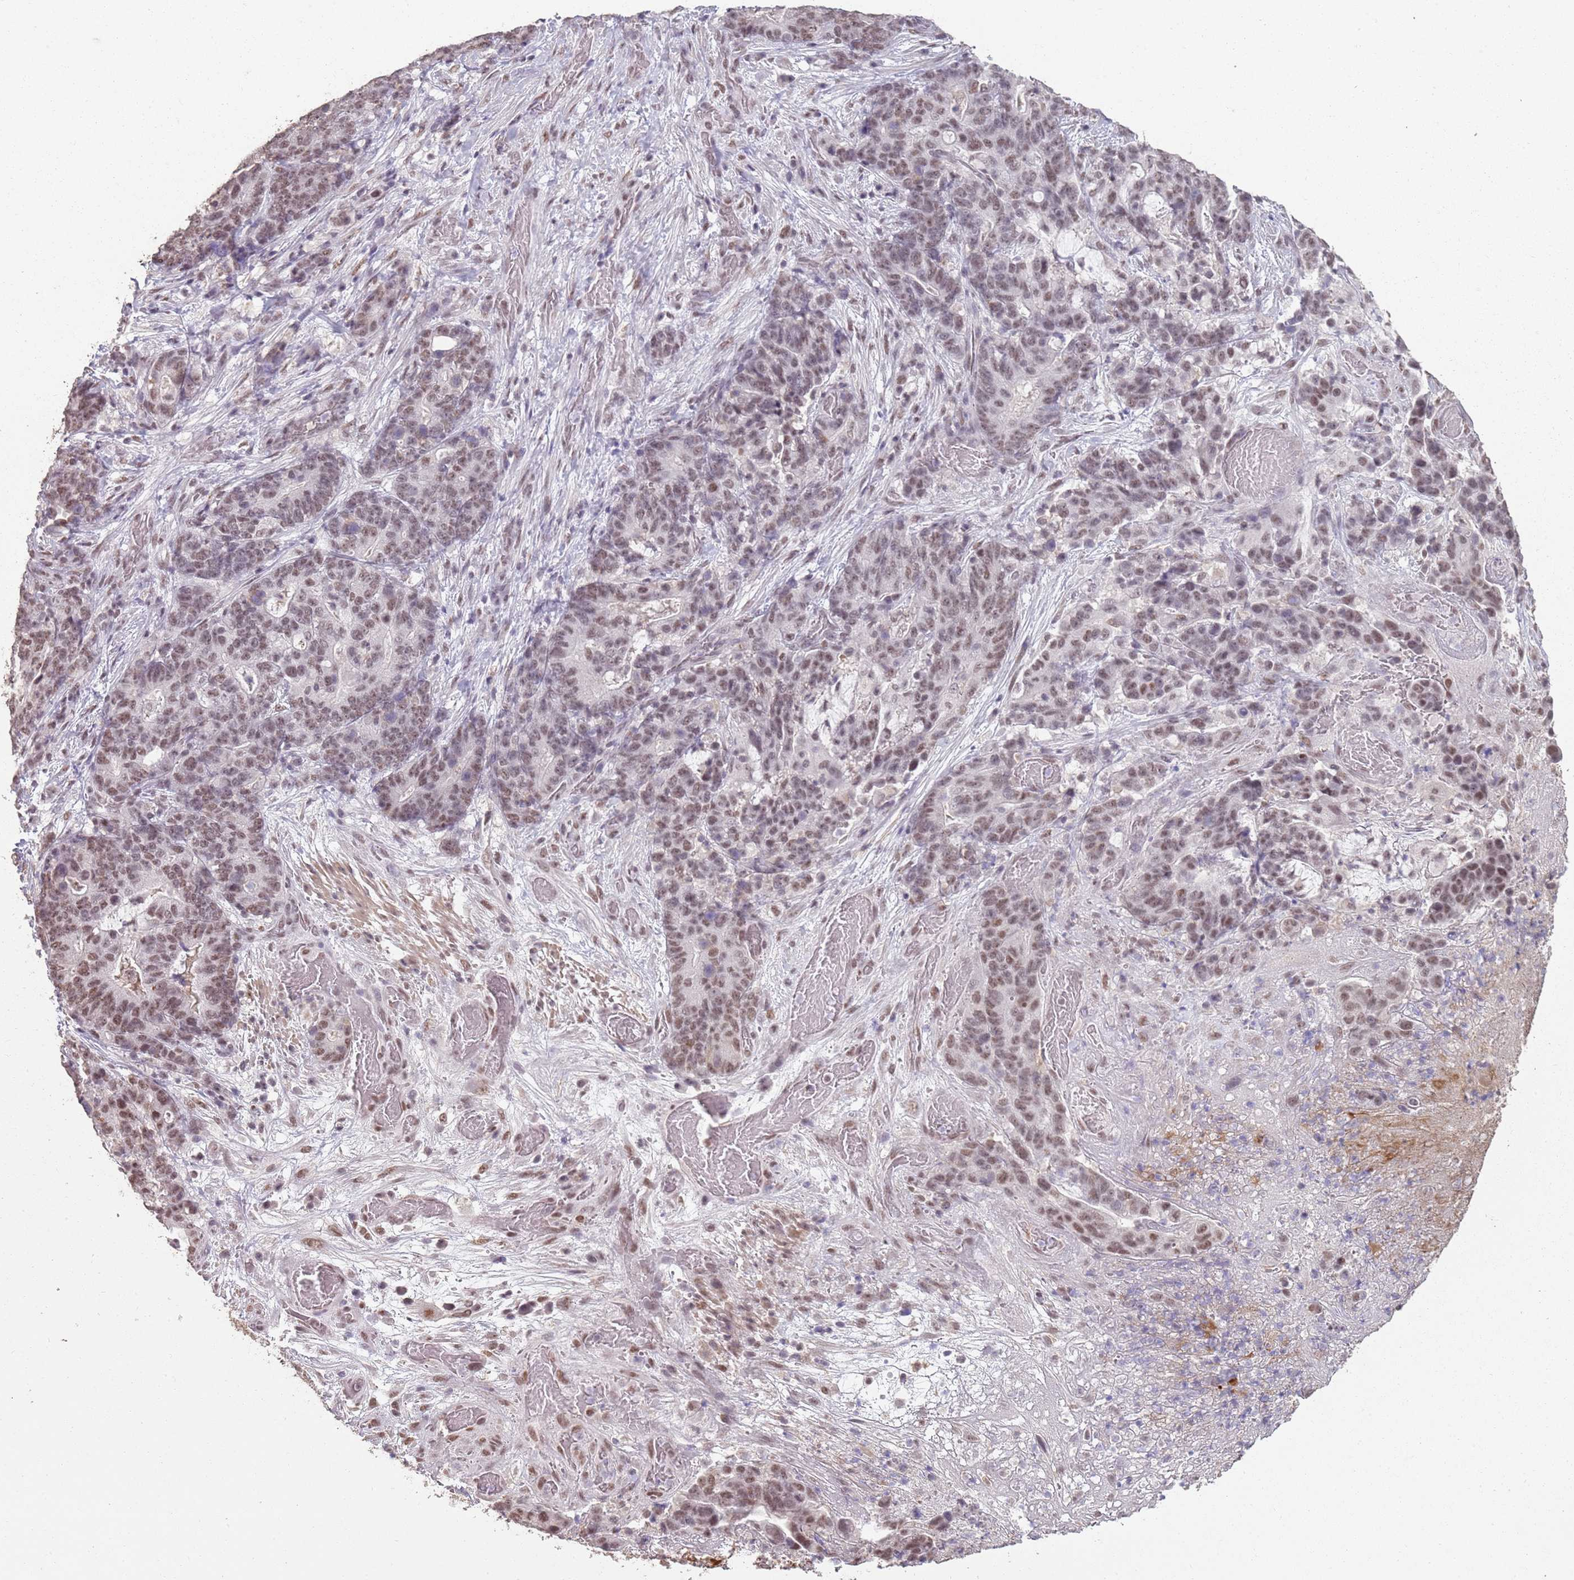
{"staining": {"intensity": "moderate", "quantity": ">75%", "location": "nuclear"}, "tissue": "stomach cancer", "cell_type": "Tumor cells", "image_type": "cancer", "snomed": [{"axis": "morphology", "description": "Normal tissue, NOS"}, {"axis": "morphology", "description": "Adenocarcinoma, NOS"}, {"axis": "topography", "description": "Stomach"}], "caption": "Immunohistochemistry (IHC) image of human stomach adenocarcinoma stained for a protein (brown), which reveals medium levels of moderate nuclear expression in about >75% of tumor cells.", "gene": "ARL14EP", "patient": {"sex": "female", "age": 64}}